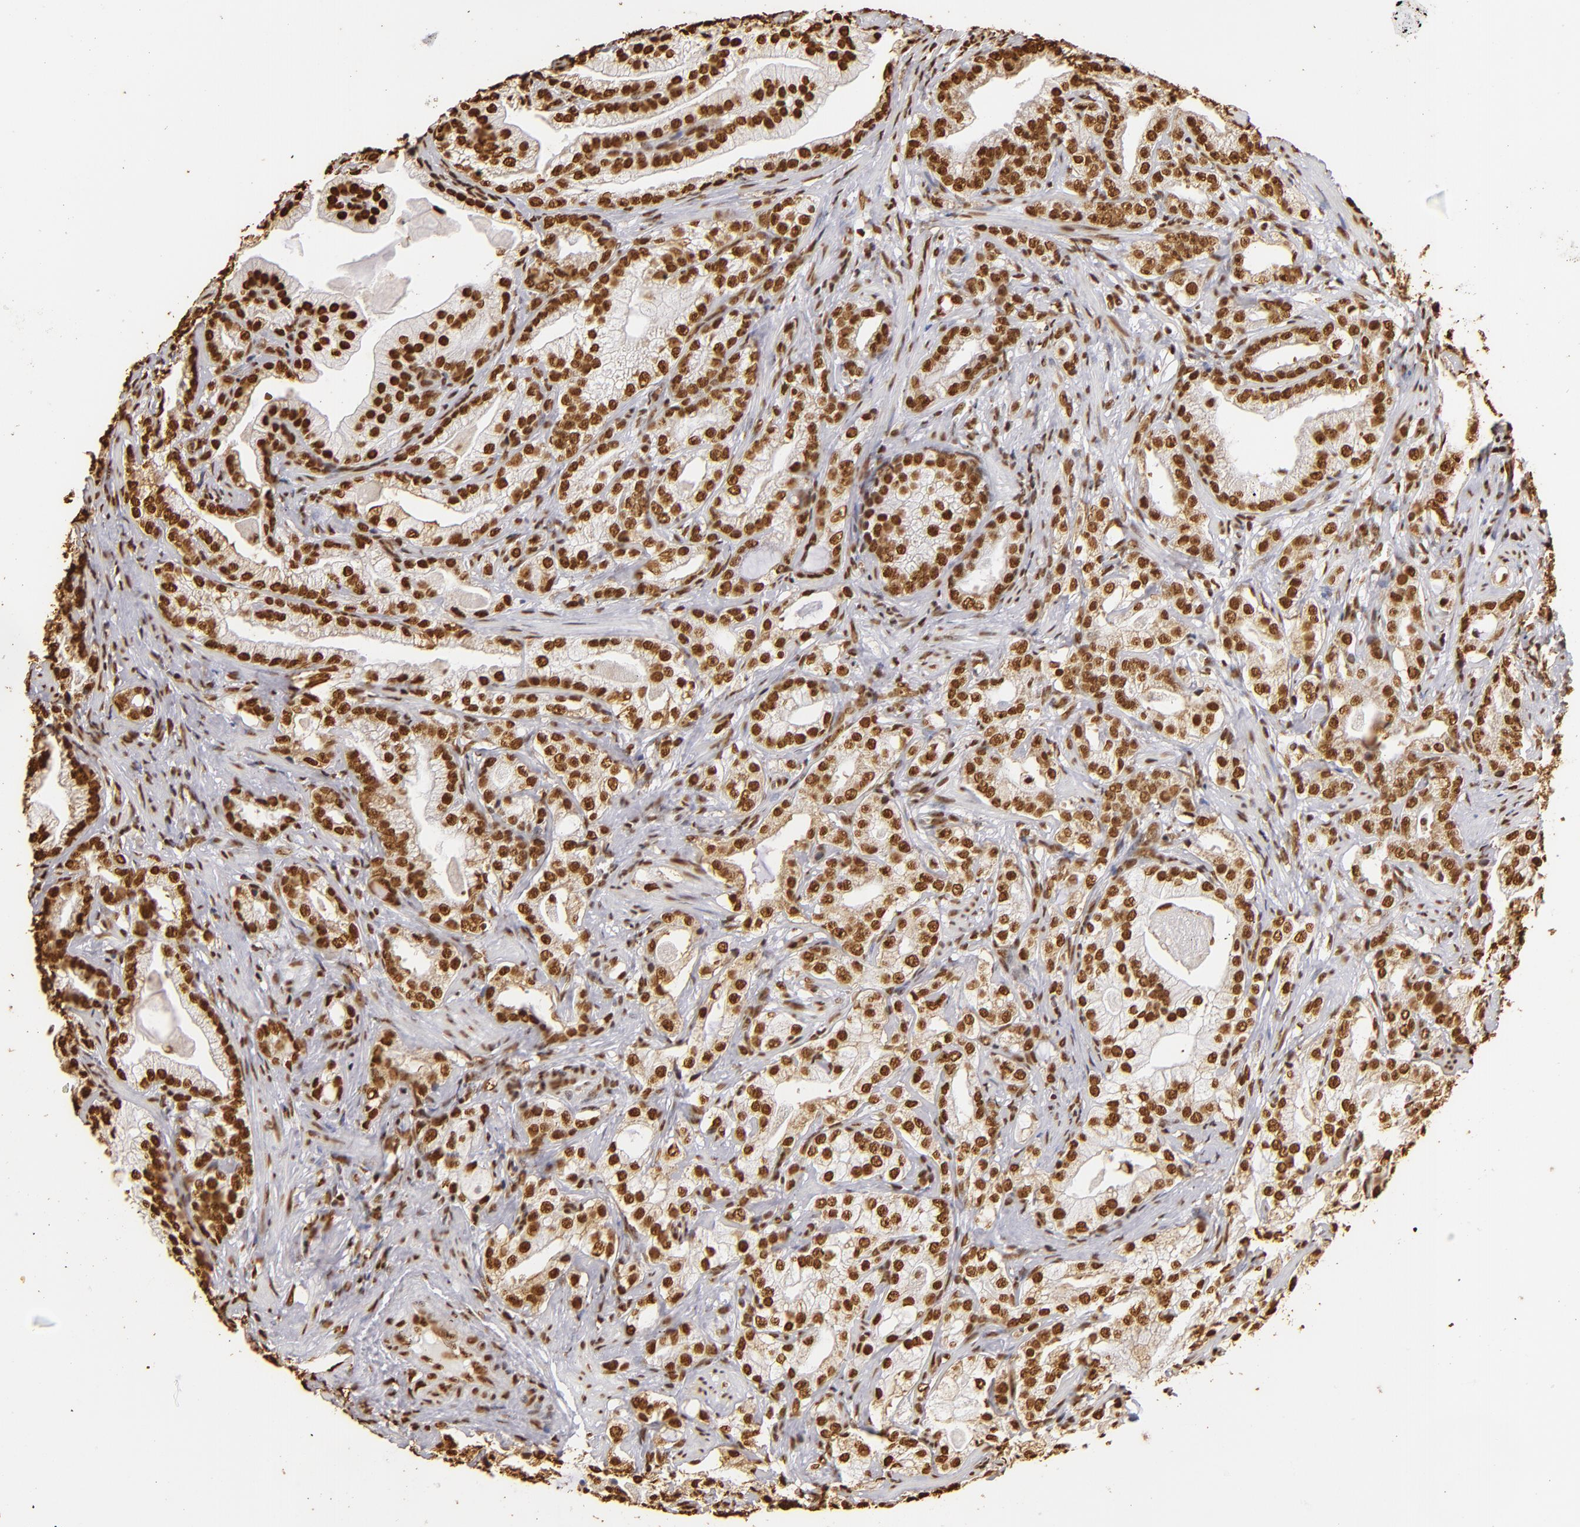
{"staining": {"intensity": "strong", "quantity": ">75%", "location": "nuclear"}, "tissue": "prostate cancer", "cell_type": "Tumor cells", "image_type": "cancer", "snomed": [{"axis": "morphology", "description": "Adenocarcinoma, Low grade"}, {"axis": "topography", "description": "Prostate"}], "caption": "IHC staining of prostate cancer, which displays high levels of strong nuclear staining in about >75% of tumor cells indicating strong nuclear protein staining. The staining was performed using DAB (brown) for protein detection and nuclei were counterstained in hematoxylin (blue).", "gene": "ILF3", "patient": {"sex": "male", "age": 59}}